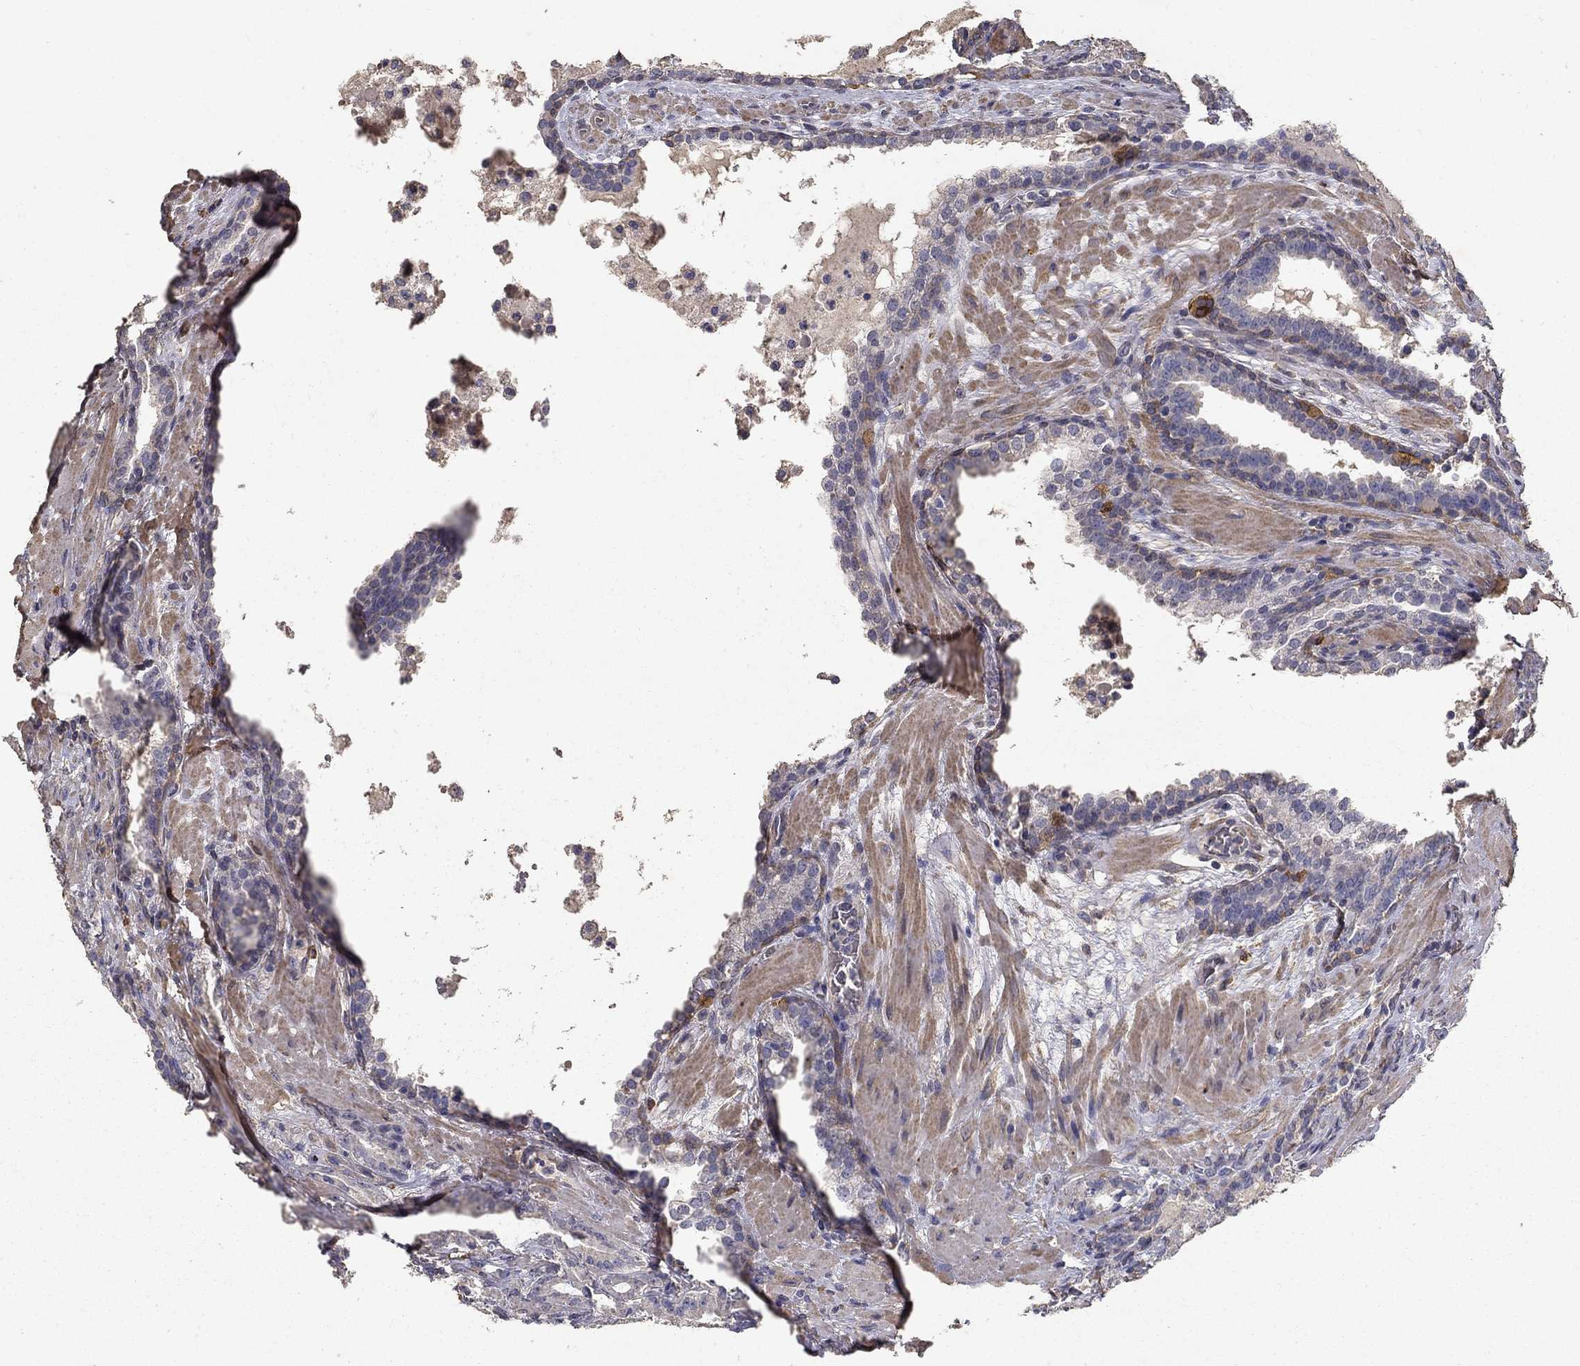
{"staining": {"intensity": "negative", "quantity": "none", "location": "none"}, "tissue": "prostate cancer", "cell_type": "Tumor cells", "image_type": "cancer", "snomed": [{"axis": "morphology", "description": "Adenocarcinoma, NOS"}, {"axis": "topography", "description": "Prostate"}], "caption": "Tumor cells show no significant protein staining in prostate cancer.", "gene": "MPP2", "patient": {"sex": "male", "age": 69}}